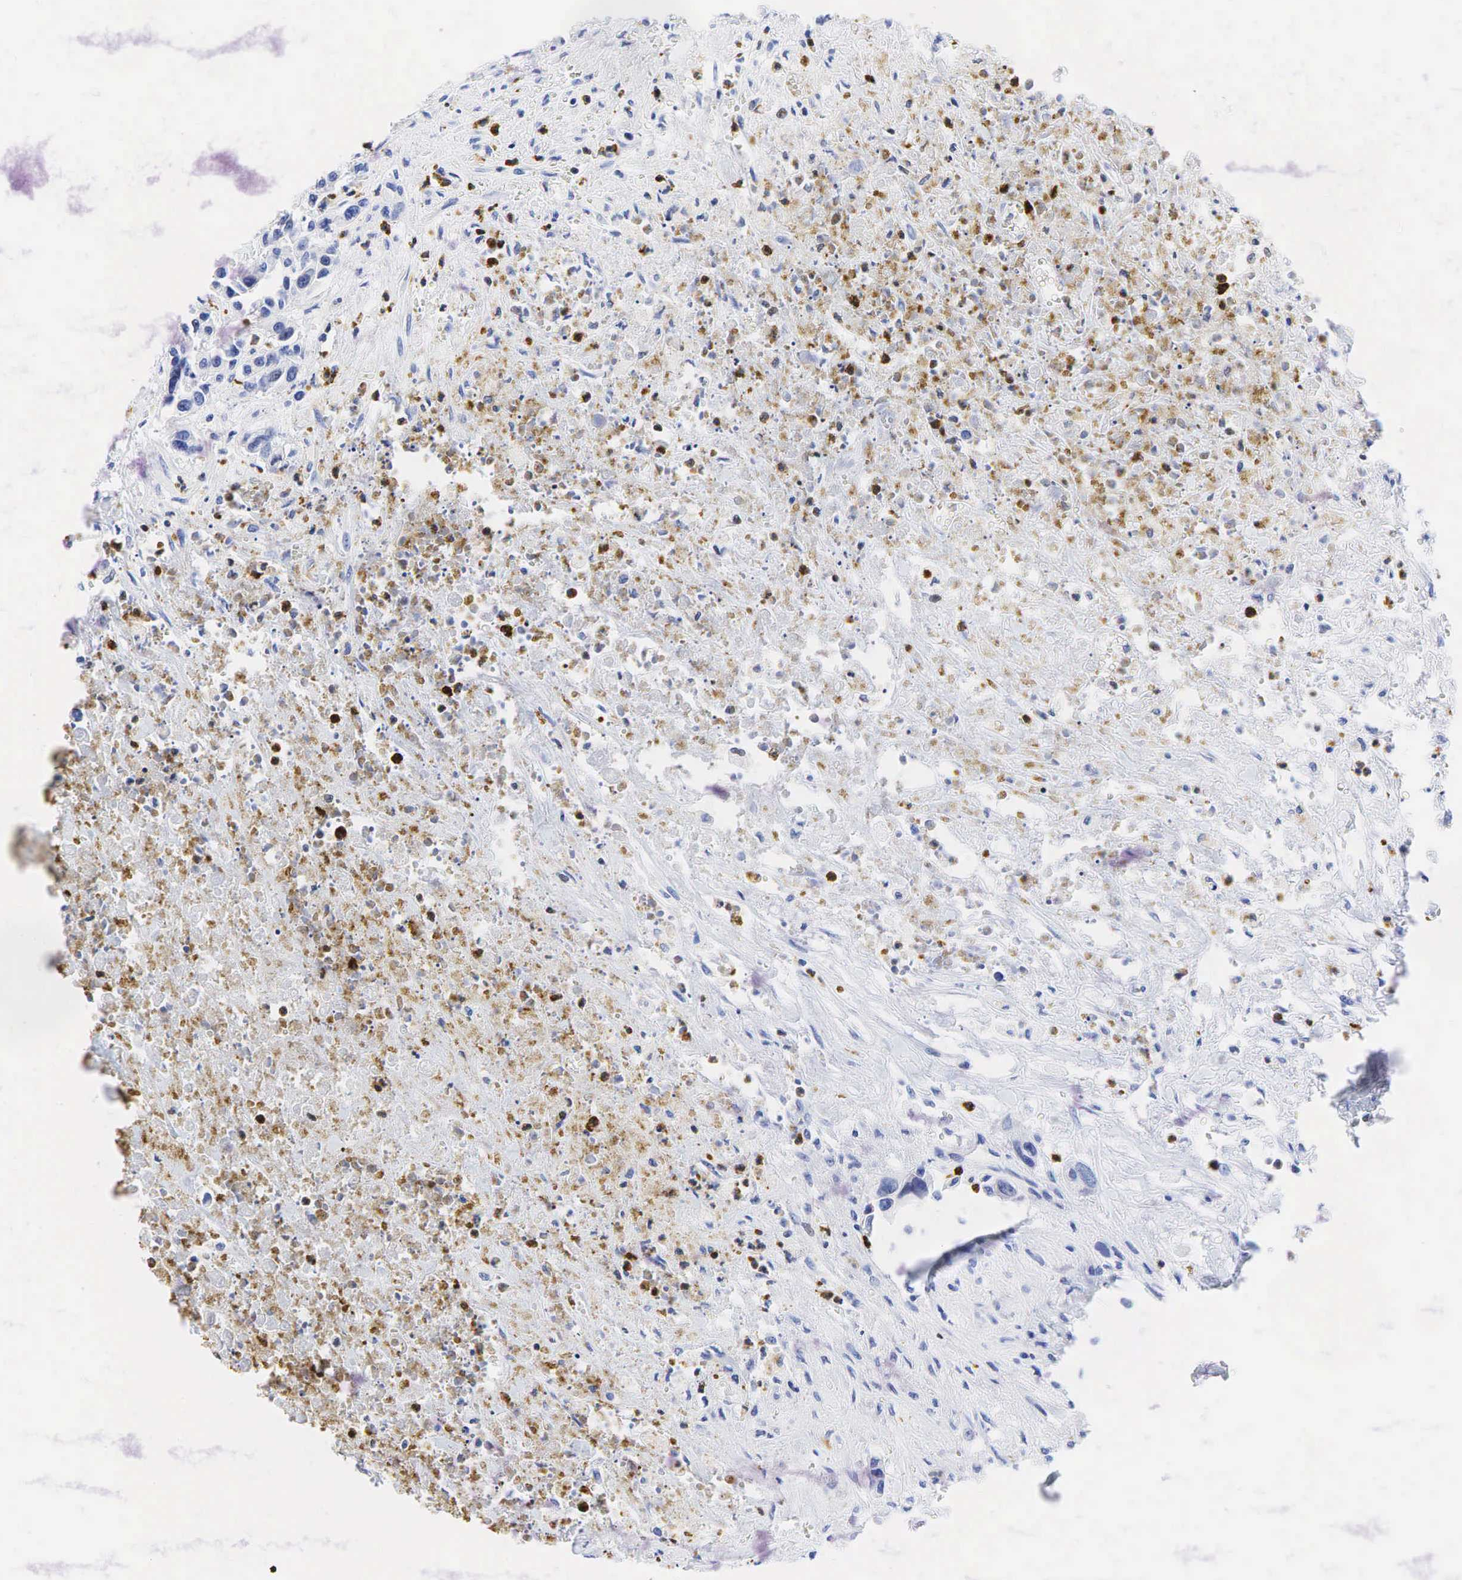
{"staining": {"intensity": "negative", "quantity": "none", "location": "none"}, "tissue": "urothelial cancer", "cell_type": "Tumor cells", "image_type": "cancer", "snomed": [{"axis": "morphology", "description": "Urothelial carcinoma, High grade"}, {"axis": "topography", "description": "Urinary bladder"}], "caption": "Tumor cells are negative for brown protein staining in urothelial carcinoma (high-grade).", "gene": "FUT4", "patient": {"sex": "male", "age": 86}}